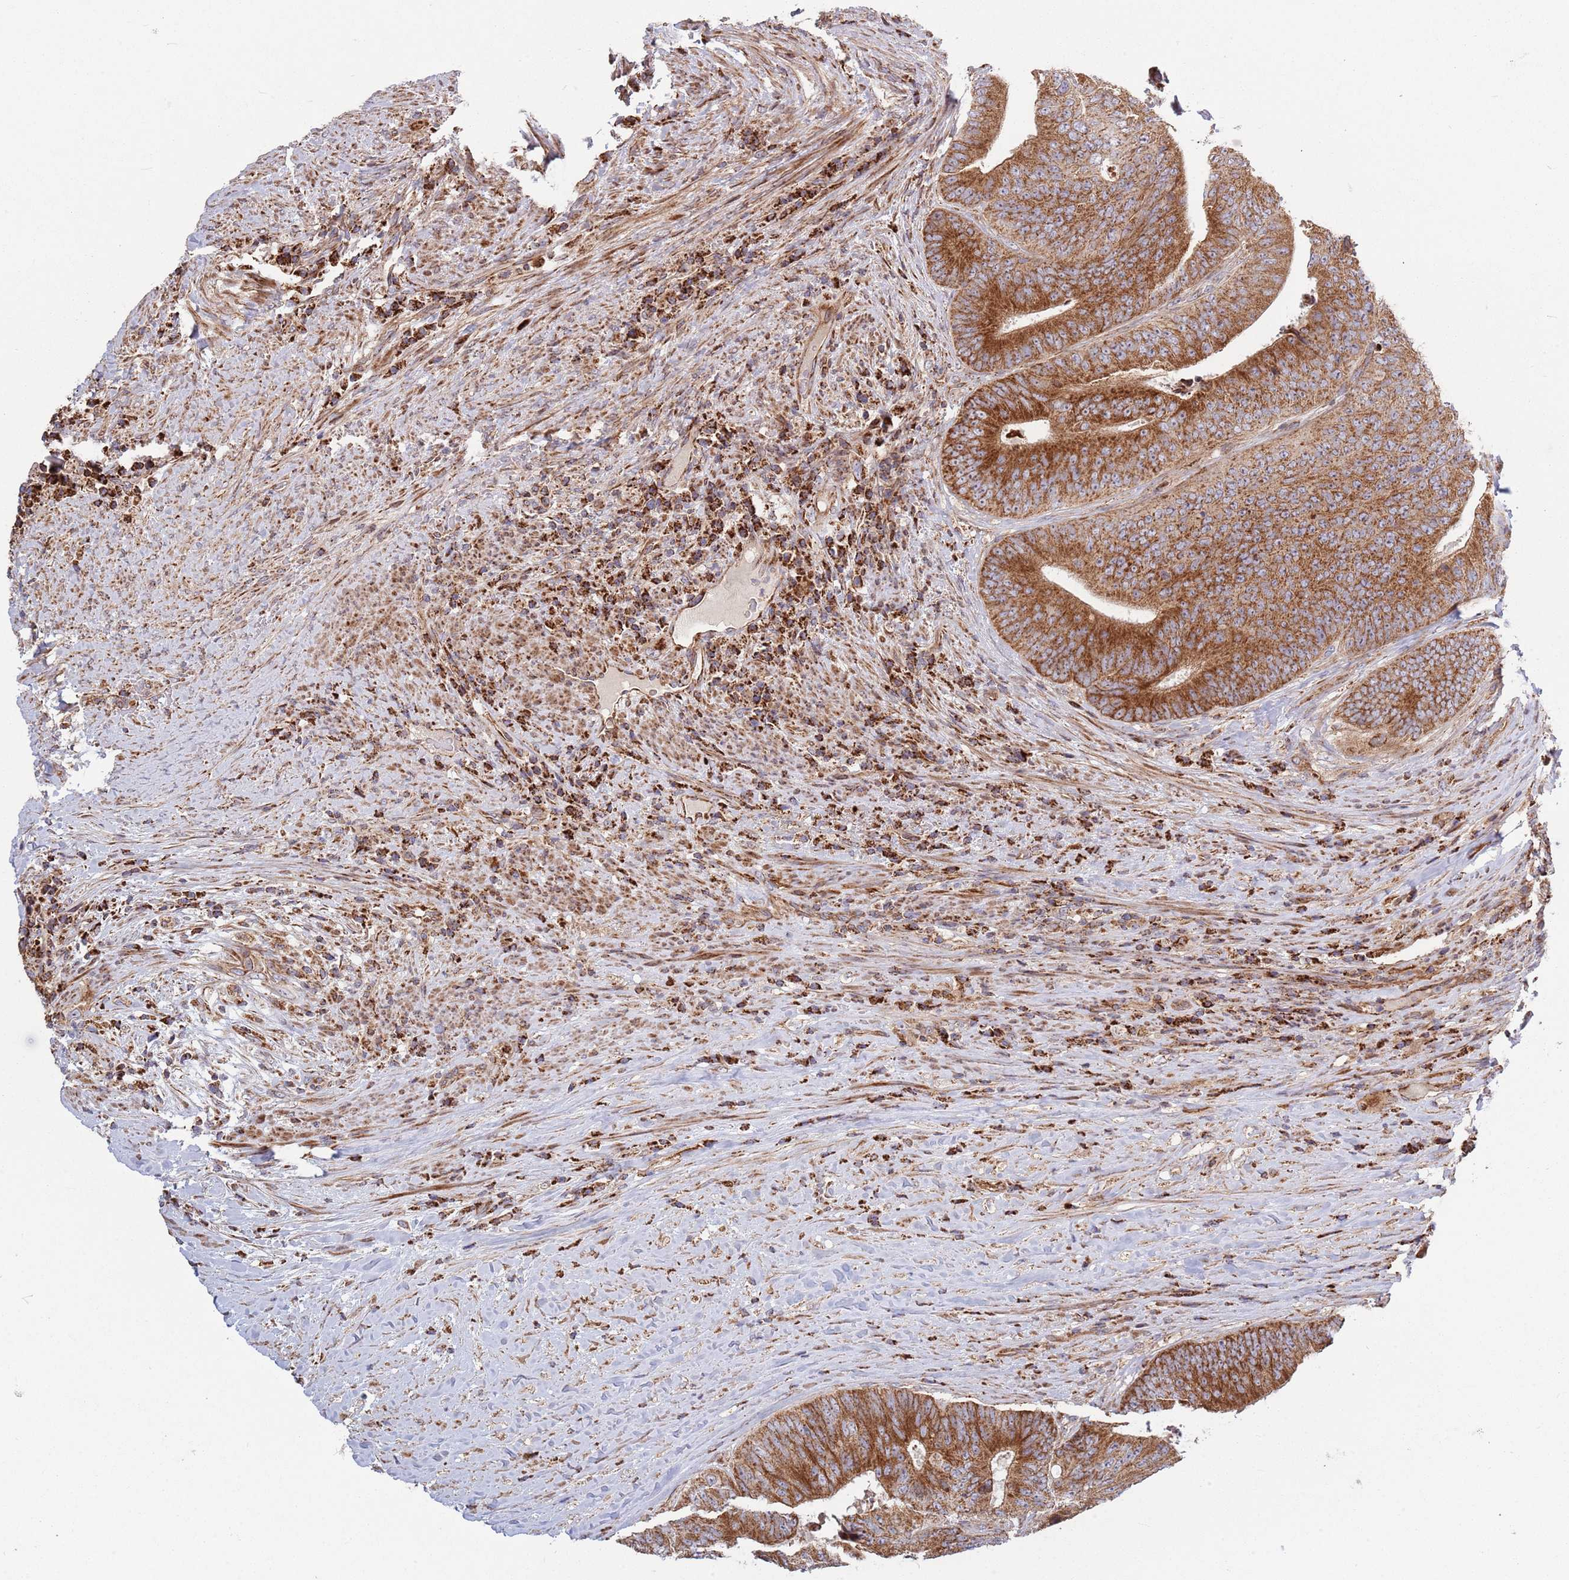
{"staining": {"intensity": "strong", "quantity": ">75%", "location": "cytoplasmic/membranous"}, "tissue": "colorectal cancer", "cell_type": "Tumor cells", "image_type": "cancer", "snomed": [{"axis": "morphology", "description": "Adenocarcinoma, NOS"}, {"axis": "topography", "description": "Rectum"}], "caption": "Tumor cells demonstrate strong cytoplasmic/membranous positivity in about >75% of cells in colorectal cancer.", "gene": "ATP5PD", "patient": {"sex": "male", "age": 72}}